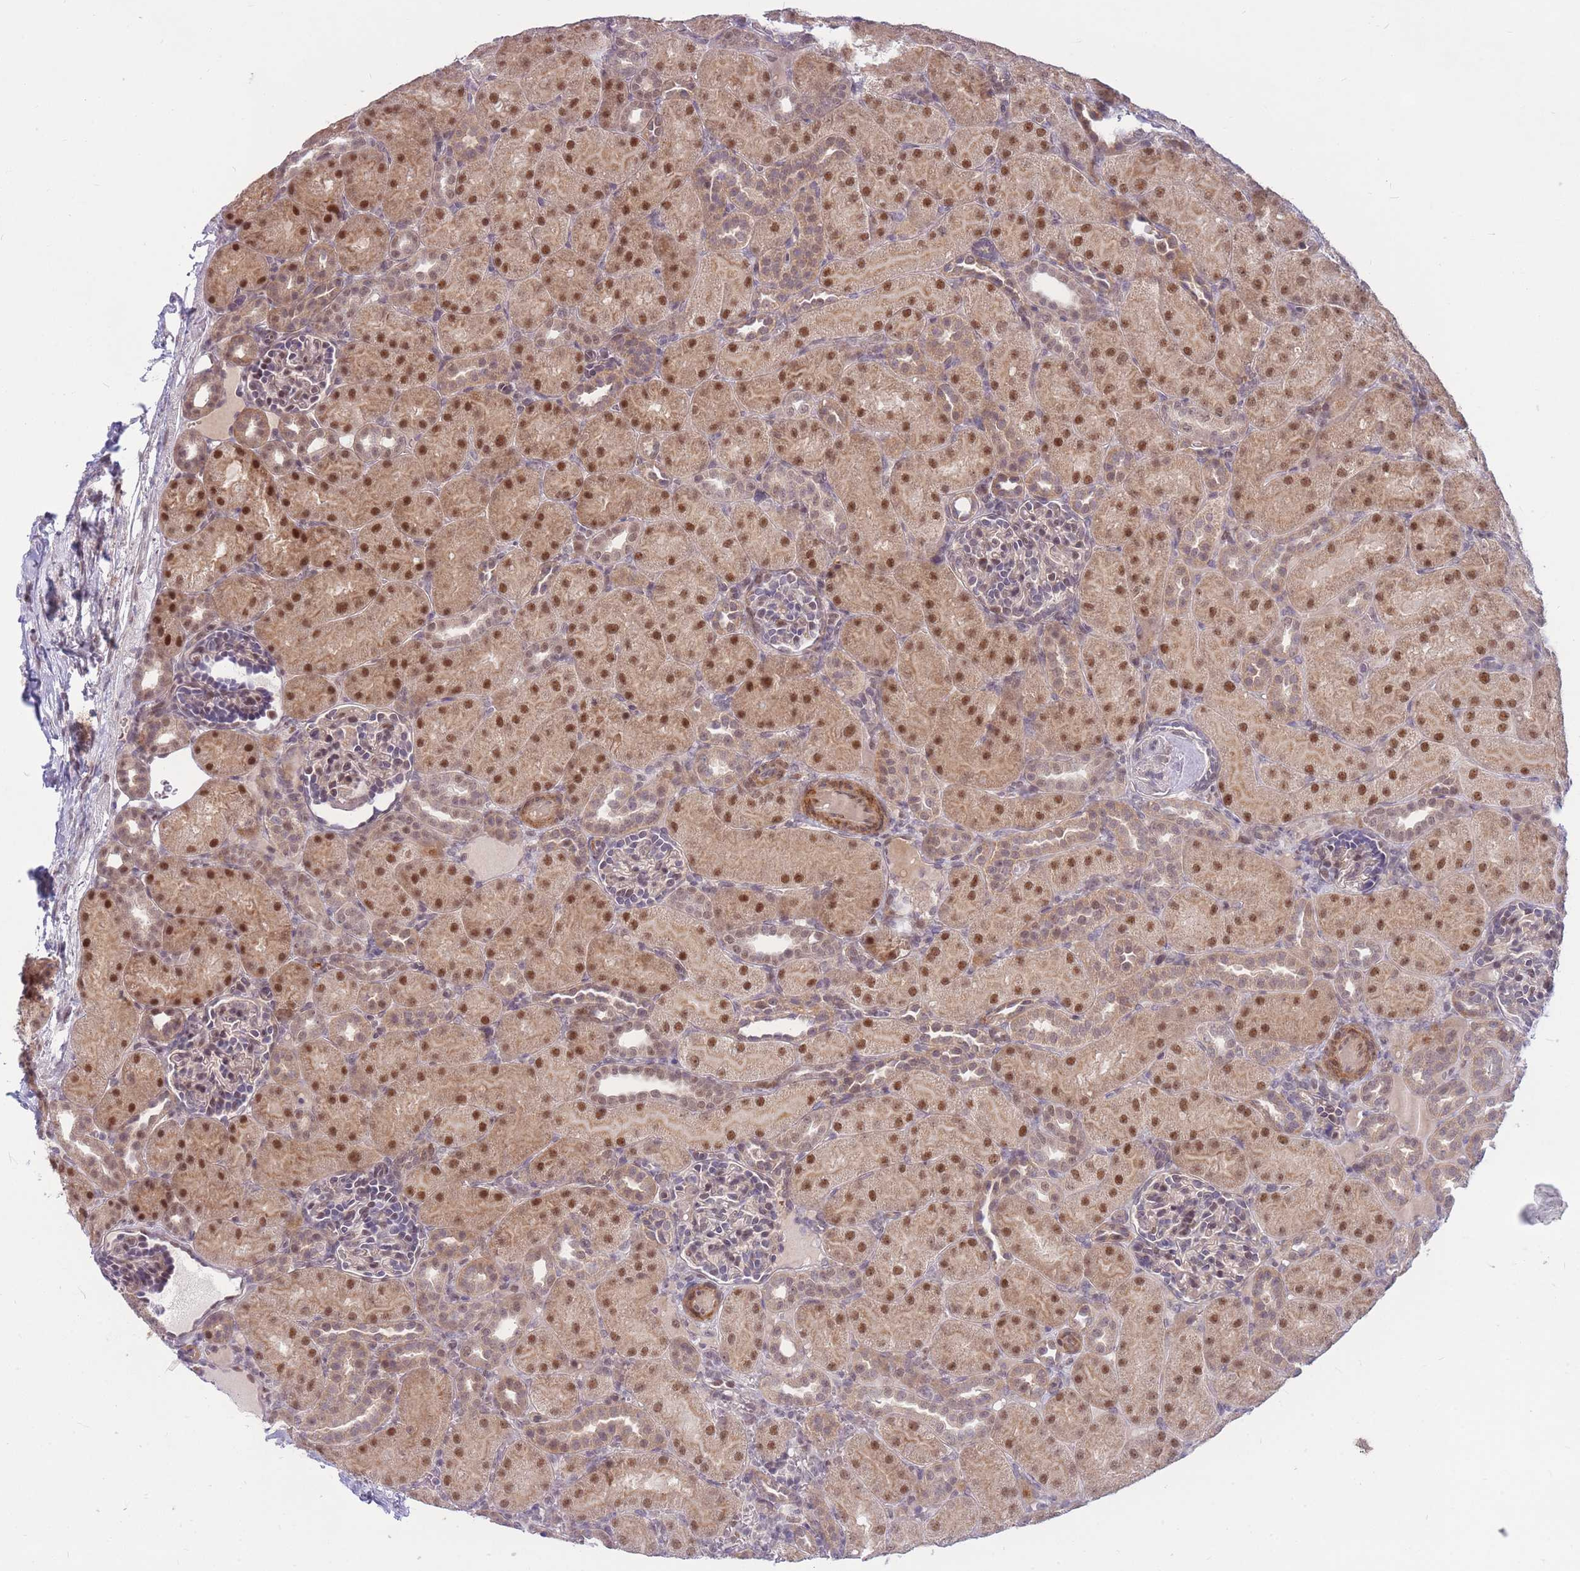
{"staining": {"intensity": "weak", "quantity": "25%-75%", "location": "nuclear"}, "tissue": "kidney", "cell_type": "Cells in glomeruli", "image_type": "normal", "snomed": [{"axis": "morphology", "description": "Normal tissue, NOS"}, {"axis": "topography", "description": "Kidney"}], "caption": "Kidney stained with a brown dye exhibits weak nuclear positive positivity in approximately 25%-75% of cells in glomeruli.", "gene": "ERCC2", "patient": {"sex": "male", "age": 1}}